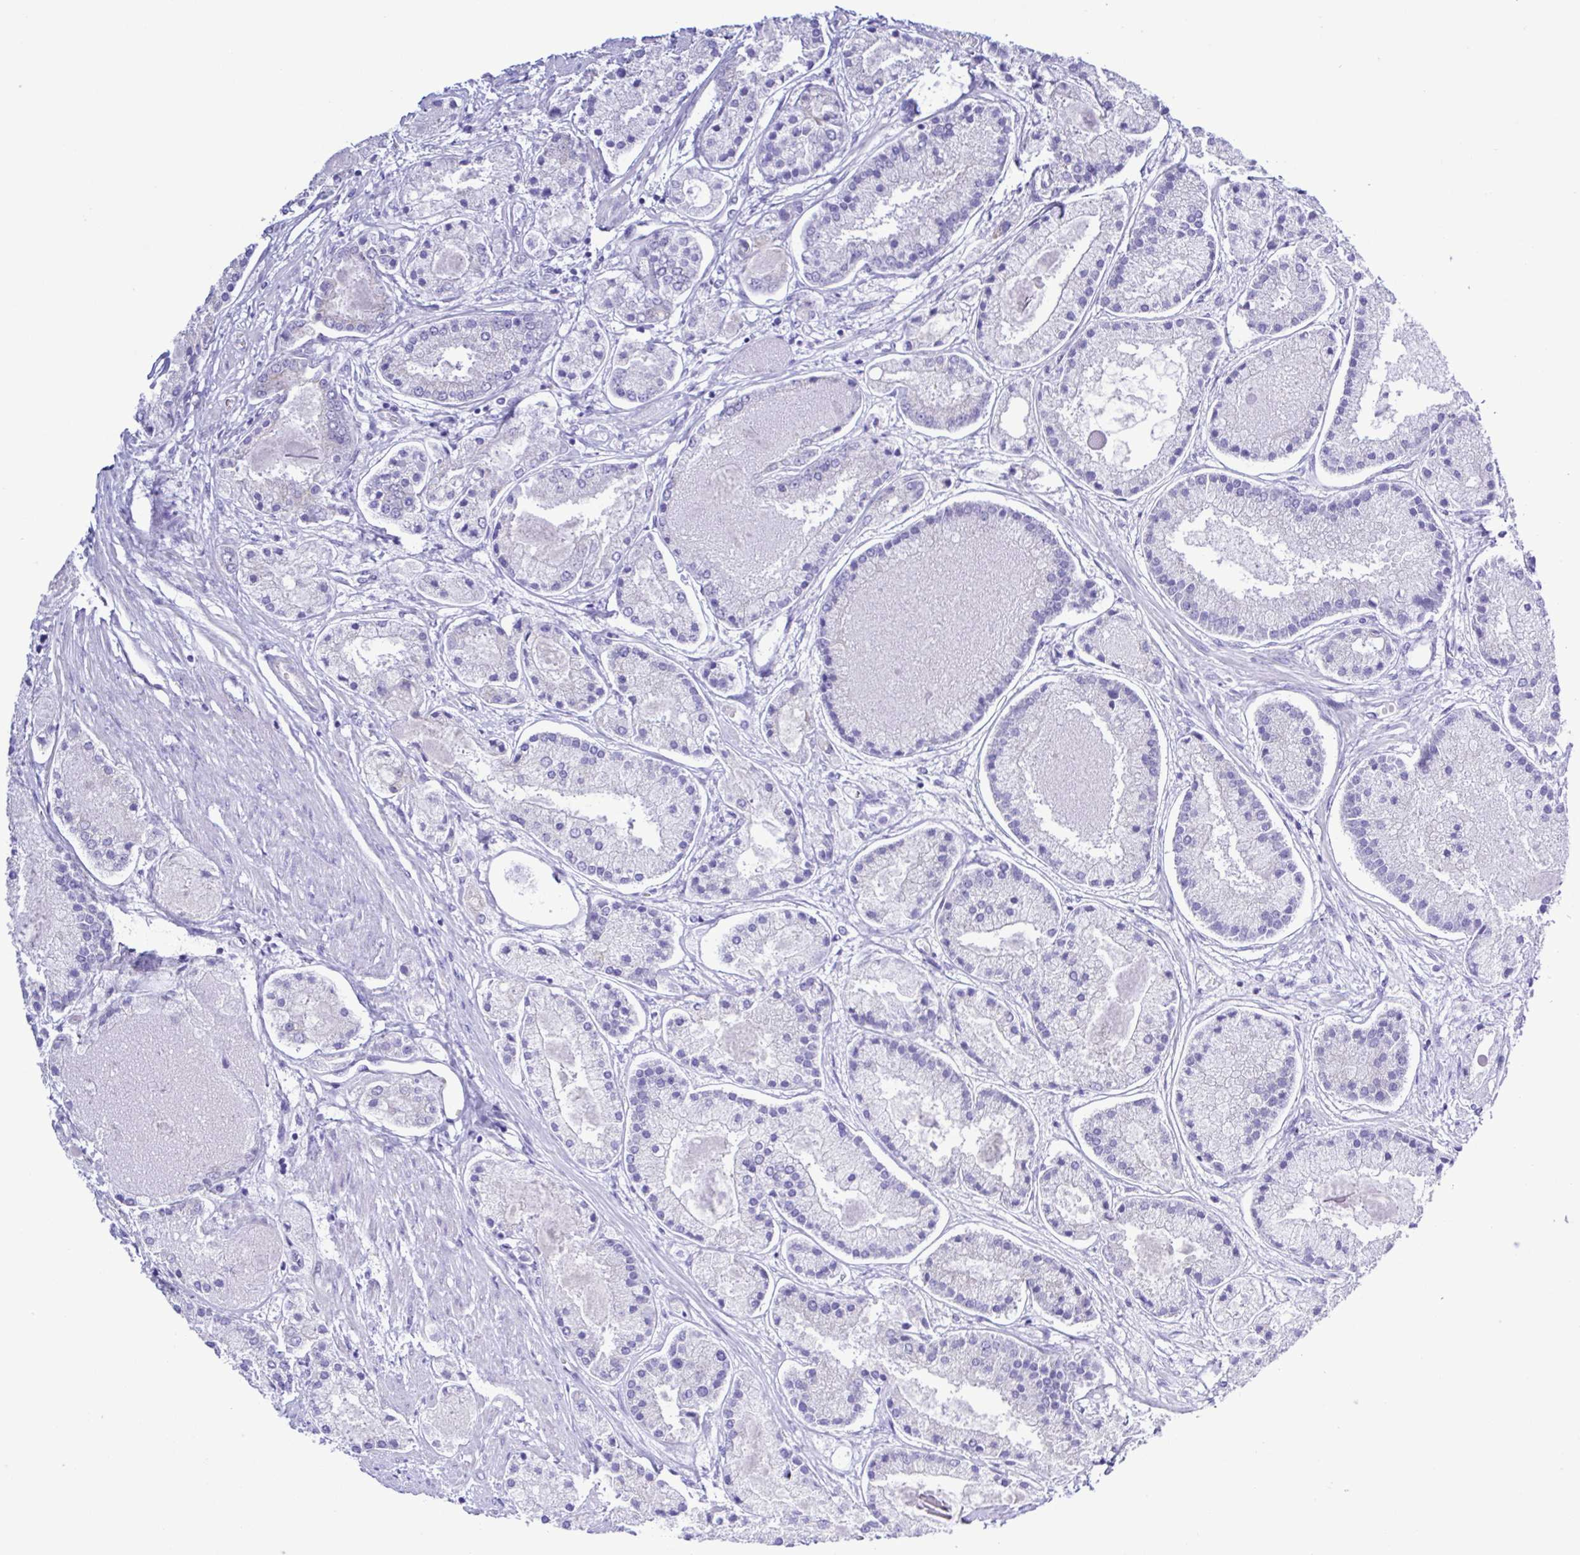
{"staining": {"intensity": "negative", "quantity": "none", "location": "none"}, "tissue": "prostate cancer", "cell_type": "Tumor cells", "image_type": "cancer", "snomed": [{"axis": "morphology", "description": "Adenocarcinoma, High grade"}, {"axis": "topography", "description": "Prostate"}], "caption": "The IHC image has no significant expression in tumor cells of prostate cancer tissue.", "gene": "CYP11A1", "patient": {"sex": "male", "age": 67}}